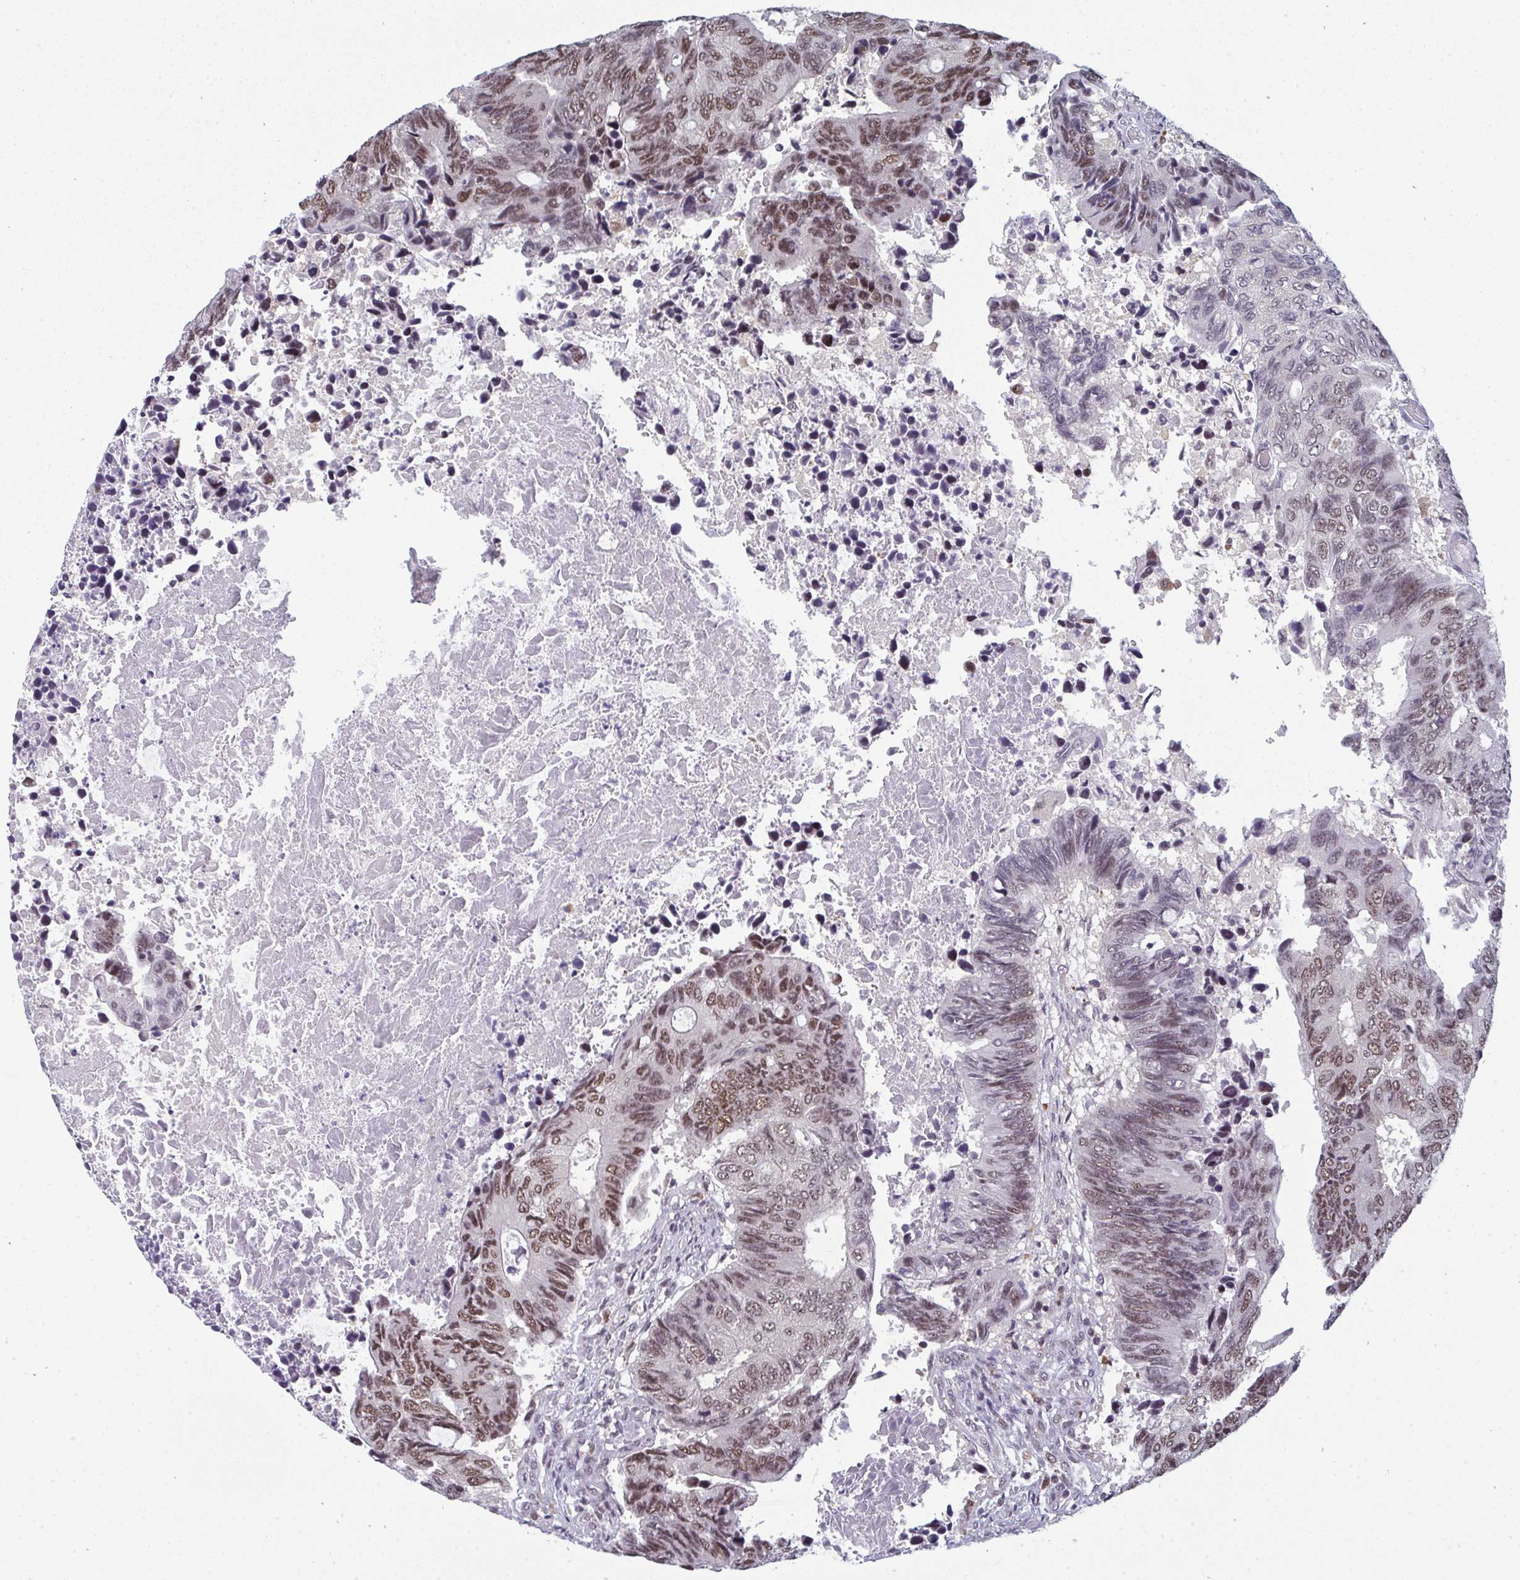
{"staining": {"intensity": "moderate", "quantity": ">75%", "location": "nuclear"}, "tissue": "colorectal cancer", "cell_type": "Tumor cells", "image_type": "cancer", "snomed": [{"axis": "morphology", "description": "Adenocarcinoma, NOS"}, {"axis": "topography", "description": "Colon"}], "caption": "Colorectal cancer (adenocarcinoma) stained for a protein shows moderate nuclear positivity in tumor cells.", "gene": "ATF1", "patient": {"sex": "male", "age": 87}}